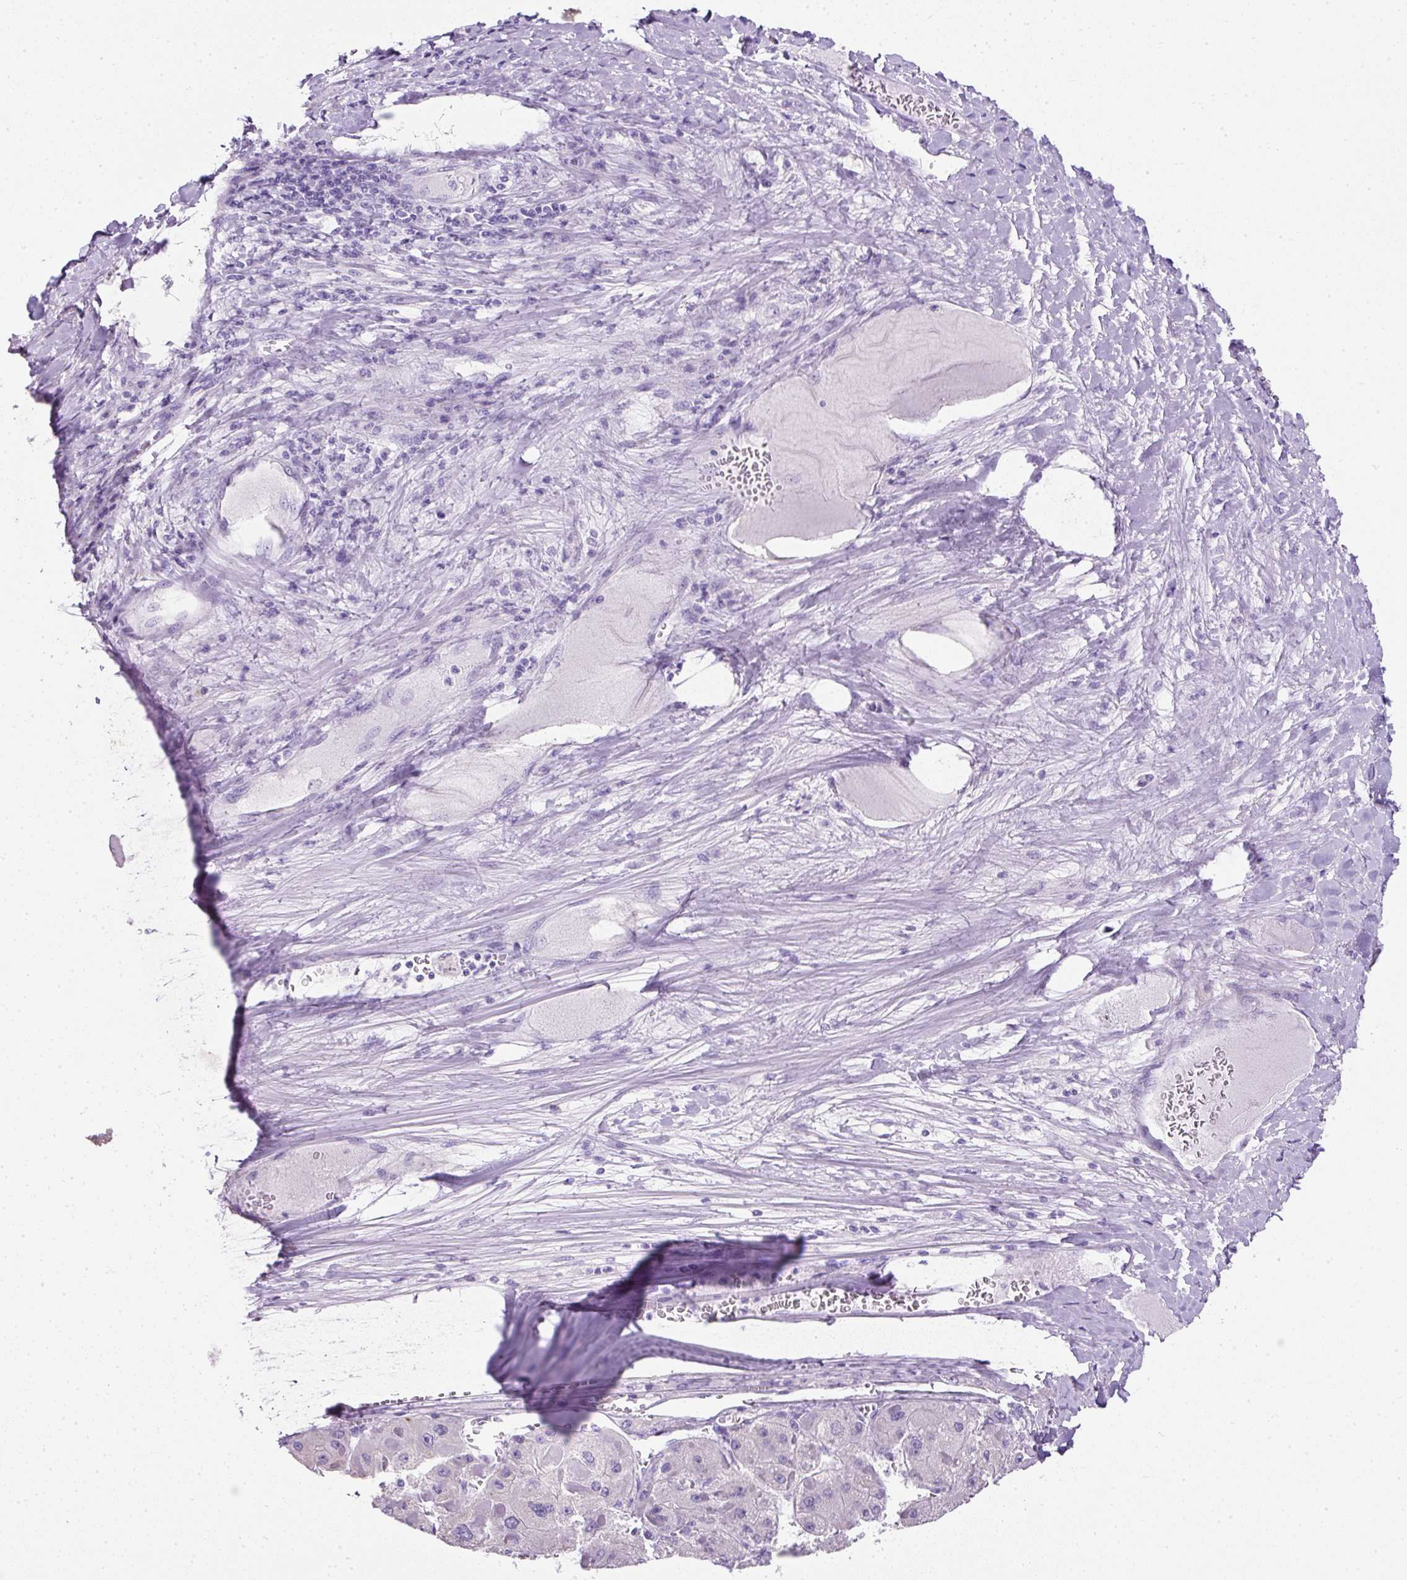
{"staining": {"intensity": "negative", "quantity": "none", "location": "none"}, "tissue": "liver cancer", "cell_type": "Tumor cells", "image_type": "cancer", "snomed": [{"axis": "morphology", "description": "Carcinoma, Hepatocellular, NOS"}, {"axis": "topography", "description": "Liver"}], "caption": "Immunohistochemistry (IHC) photomicrograph of human liver hepatocellular carcinoma stained for a protein (brown), which reveals no staining in tumor cells. (DAB IHC visualized using brightfield microscopy, high magnification).", "gene": "C2CD4C", "patient": {"sex": "female", "age": 73}}